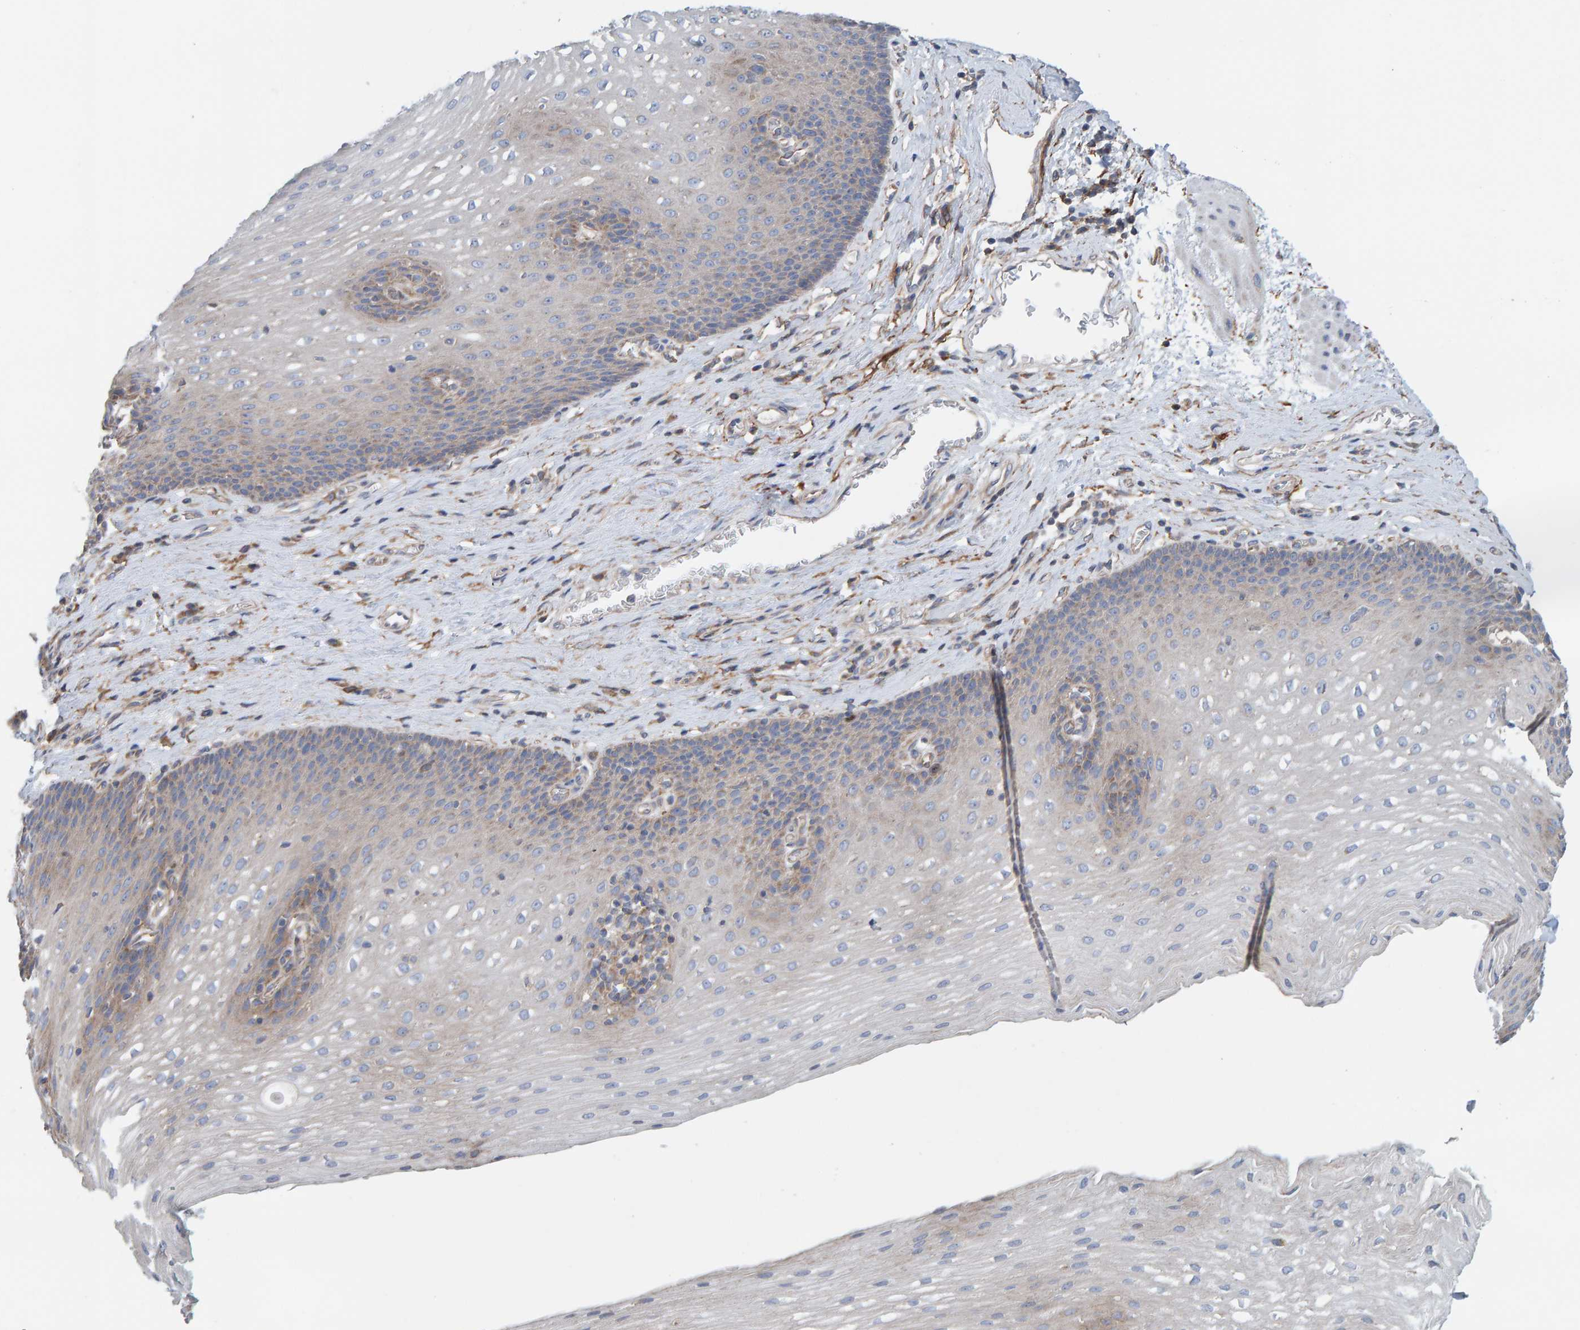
{"staining": {"intensity": "weak", "quantity": "<25%", "location": "cytoplasmic/membranous"}, "tissue": "esophagus", "cell_type": "Squamous epithelial cells", "image_type": "normal", "snomed": [{"axis": "morphology", "description": "Normal tissue, NOS"}, {"axis": "topography", "description": "Esophagus"}], "caption": "The photomicrograph displays no staining of squamous epithelial cells in benign esophagus.", "gene": "RGP1", "patient": {"sex": "male", "age": 48}}